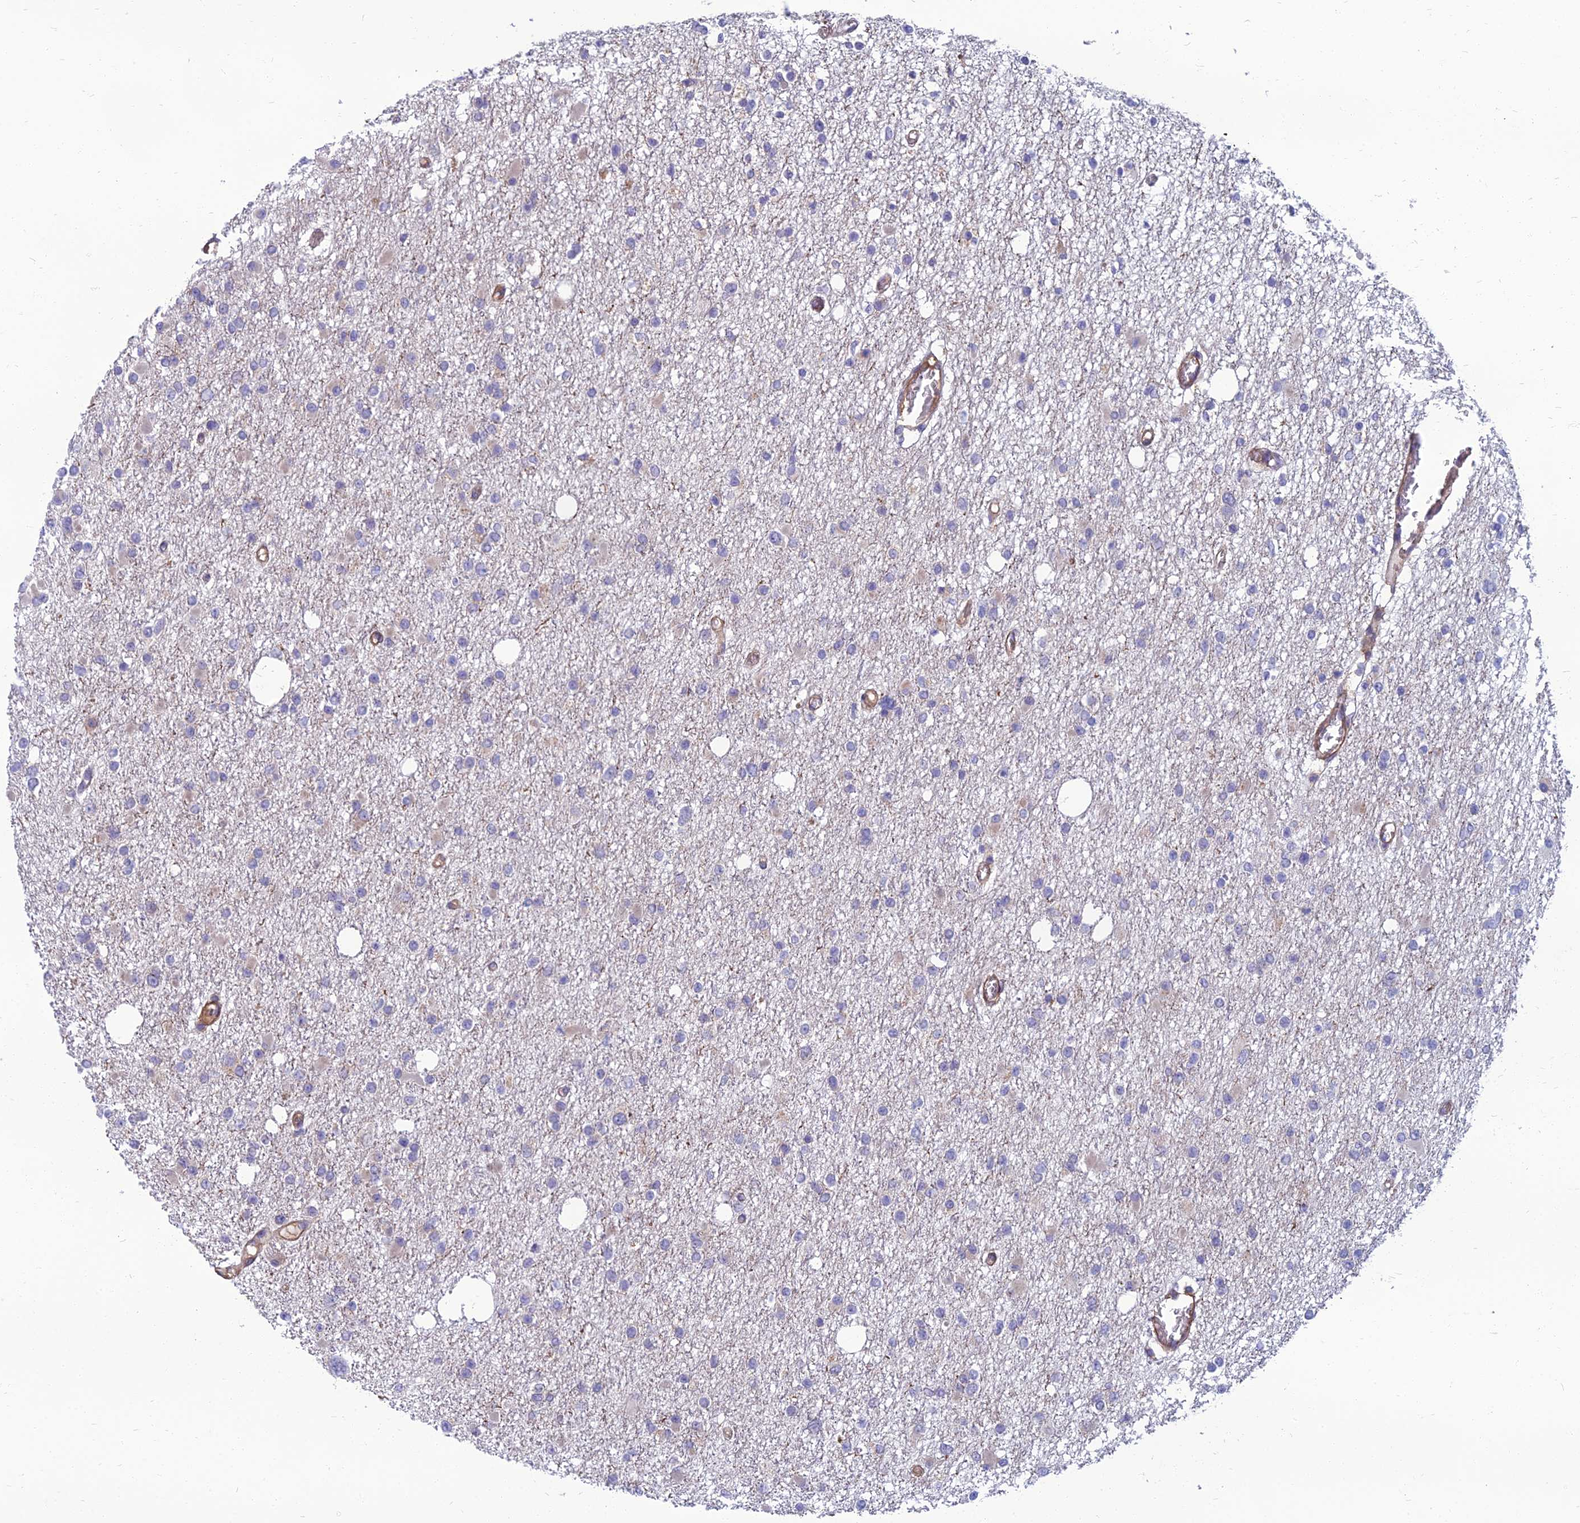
{"staining": {"intensity": "negative", "quantity": "none", "location": "none"}, "tissue": "glioma", "cell_type": "Tumor cells", "image_type": "cancer", "snomed": [{"axis": "morphology", "description": "Glioma, malignant, Low grade"}, {"axis": "topography", "description": "Brain"}], "caption": "Tumor cells show no significant protein staining in glioma.", "gene": "WDR24", "patient": {"sex": "female", "age": 22}}